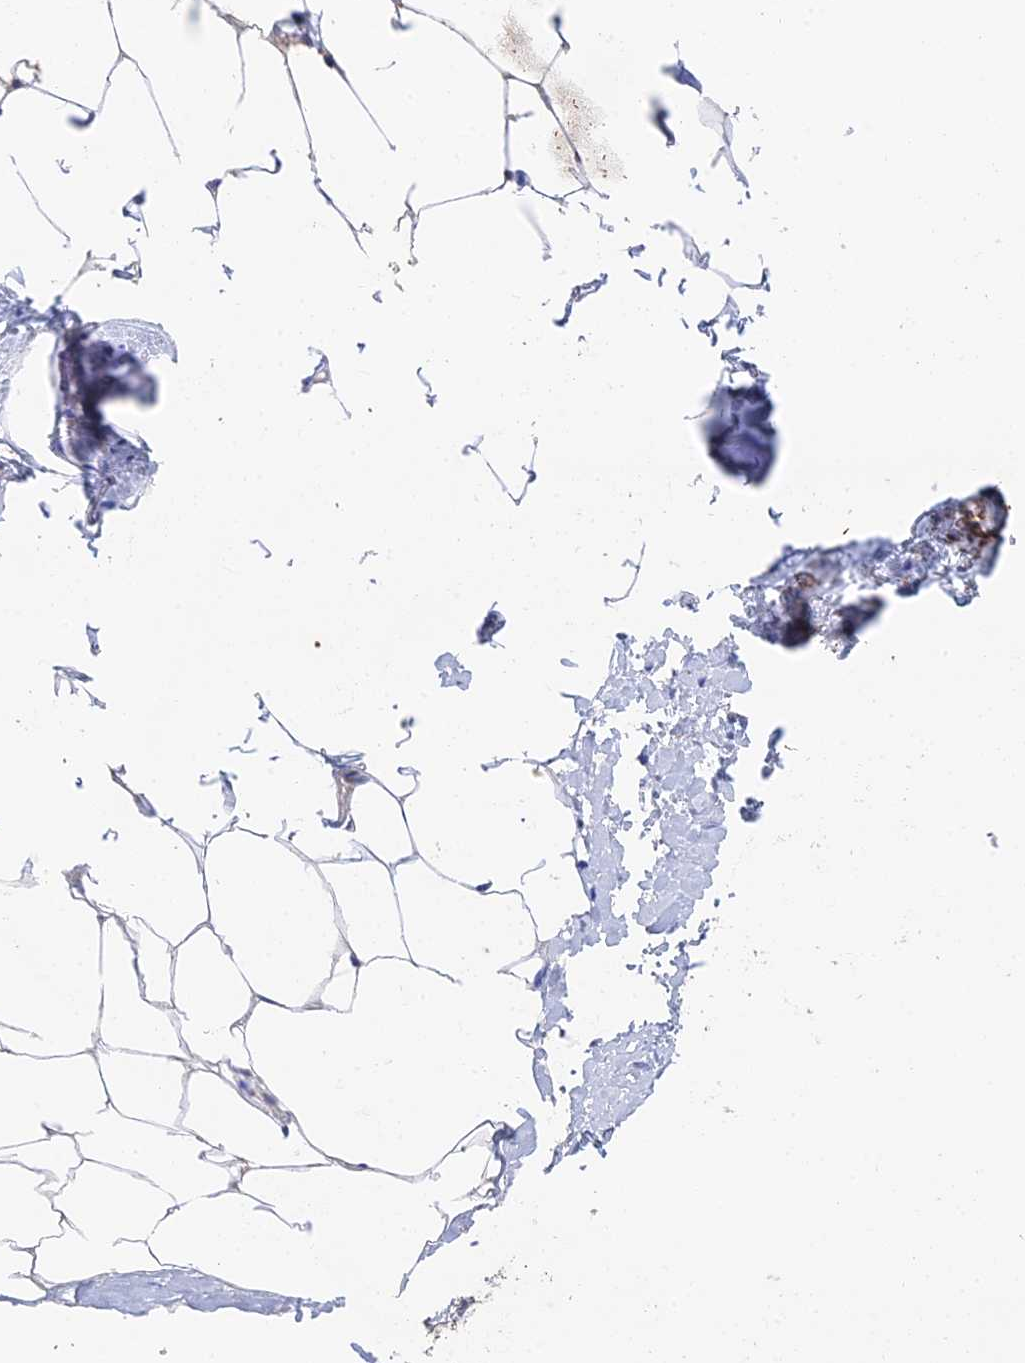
{"staining": {"intensity": "weak", "quantity": "25%-75%", "location": "cytoplasmic/membranous"}, "tissue": "adipose tissue", "cell_type": "Adipocytes", "image_type": "normal", "snomed": [{"axis": "morphology", "description": "Normal tissue, NOS"}, {"axis": "morphology", "description": "Adenocarcinoma, Low grade"}, {"axis": "topography", "description": "Prostate"}, {"axis": "topography", "description": "Peripheral nerve tissue"}], "caption": "Adipose tissue stained with DAB (3,3'-diaminobenzidine) immunohistochemistry displays low levels of weak cytoplasmic/membranous positivity in about 25%-75% of adipocytes. (brown staining indicates protein expression, while blue staining denotes nuclei).", "gene": "HAUS8", "patient": {"sex": "male", "age": 63}}